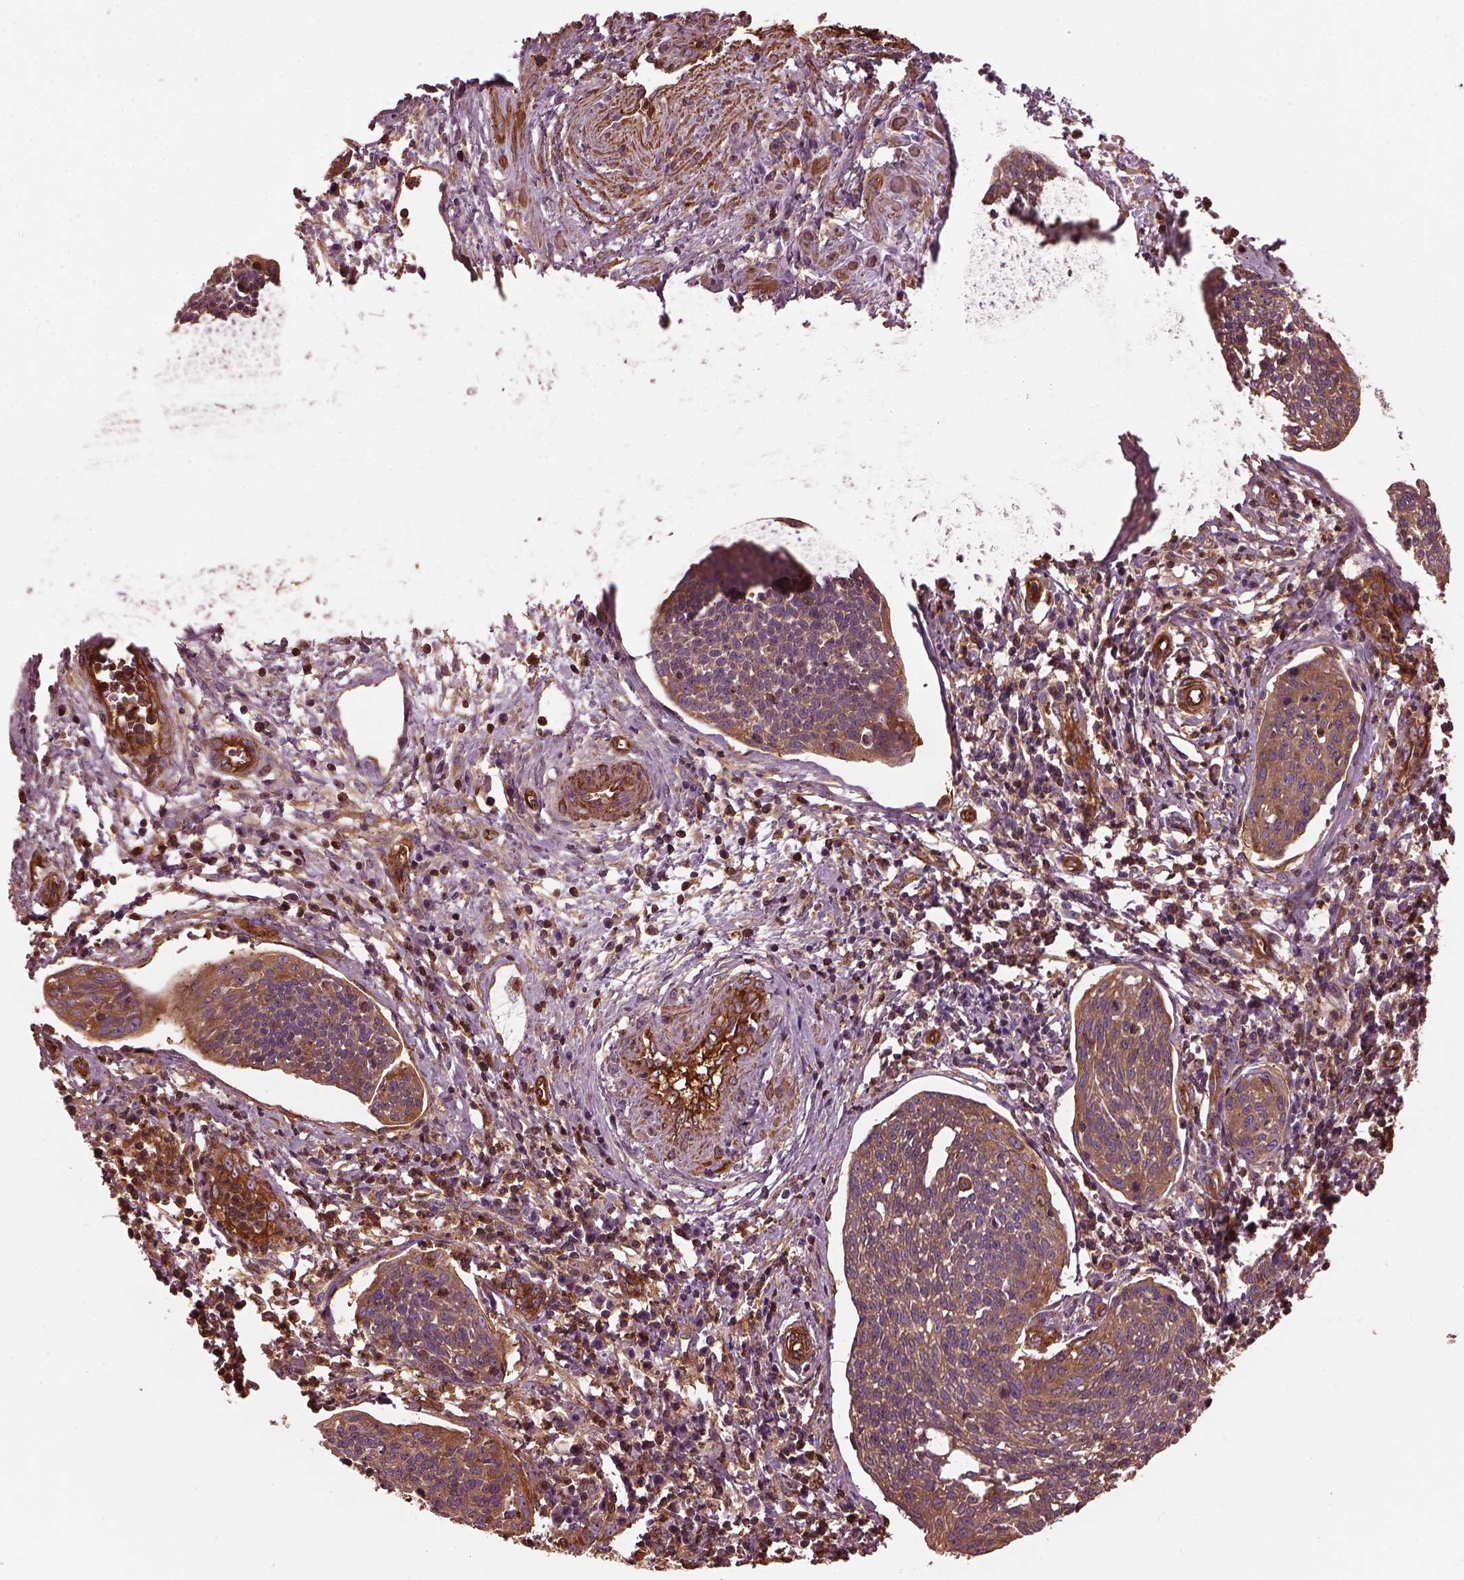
{"staining": {"intensity": "moderate", "quantity": ">75%", "location": "cytoplasmic/membranous"}, "tissue": "cervical cancer", "cell_type": "Tumor cells", "image_type": "cancer", "snomed": [{"axis": "morphology", "description": "Squamous cell carcinoma, NOS"}, {"axis": "topography", "description": "Cervix"}], "caption": "Moderate cytoplasmic/membranous positivity is seen in about >75% of tumor cells in squamous cell carcinoma (cervical).", "gene": "MYL6", "patient": {"sex": "female", "age": 34}}